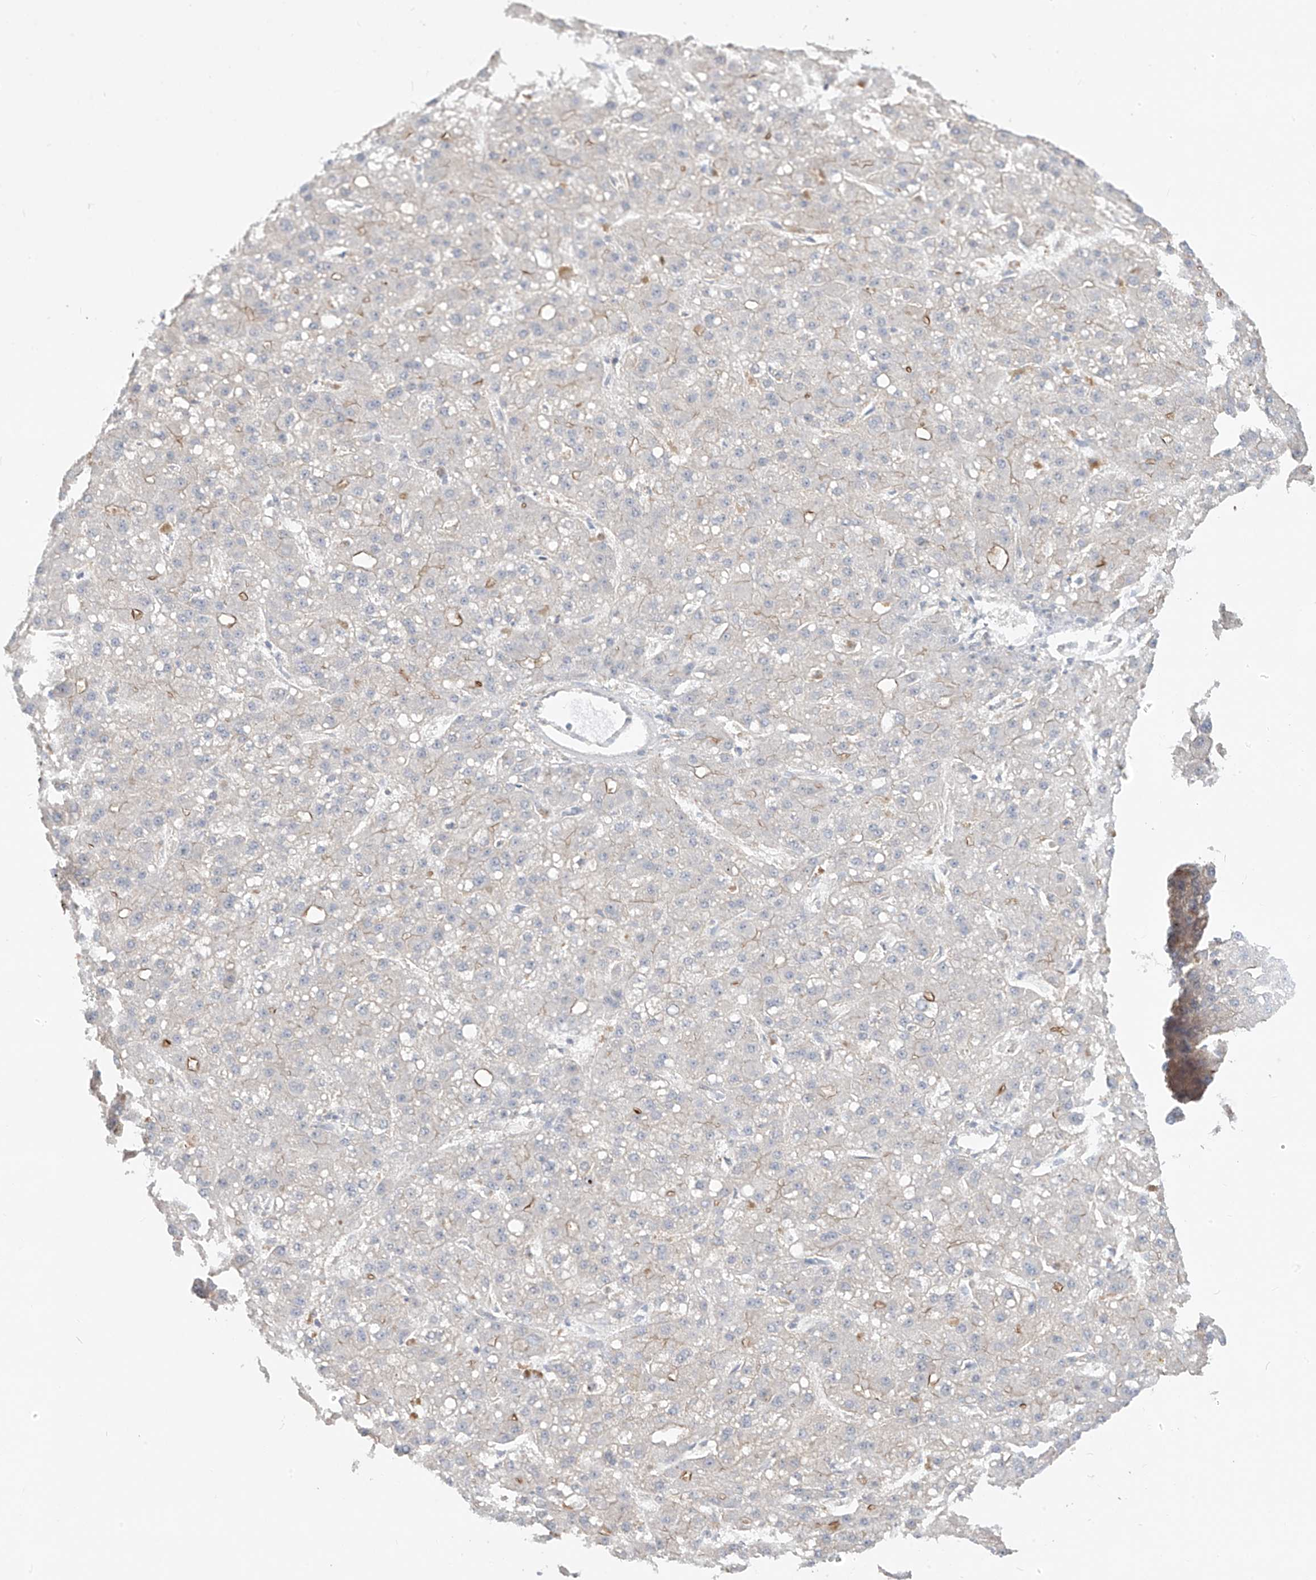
{"staining": {"intensity": "weak", "quantity": "<25%", "location": "cytoplasmic/membranous"}, "tissue": "liver cancer", "cell_type": "Tumor cells", "image_type": "cancer", "snomed": [{"axis": "morphology", "description": "Carcinoma, Hepatocellular, NOS"}, {"axis": "topography", "description": "Liver"}], "caption": "There is no significant staining in tumor cells of liver cancer (hepatocellular carcinoma).", "gene": "ANGEL2", "patient": {"sex": "male", "age": 67}}